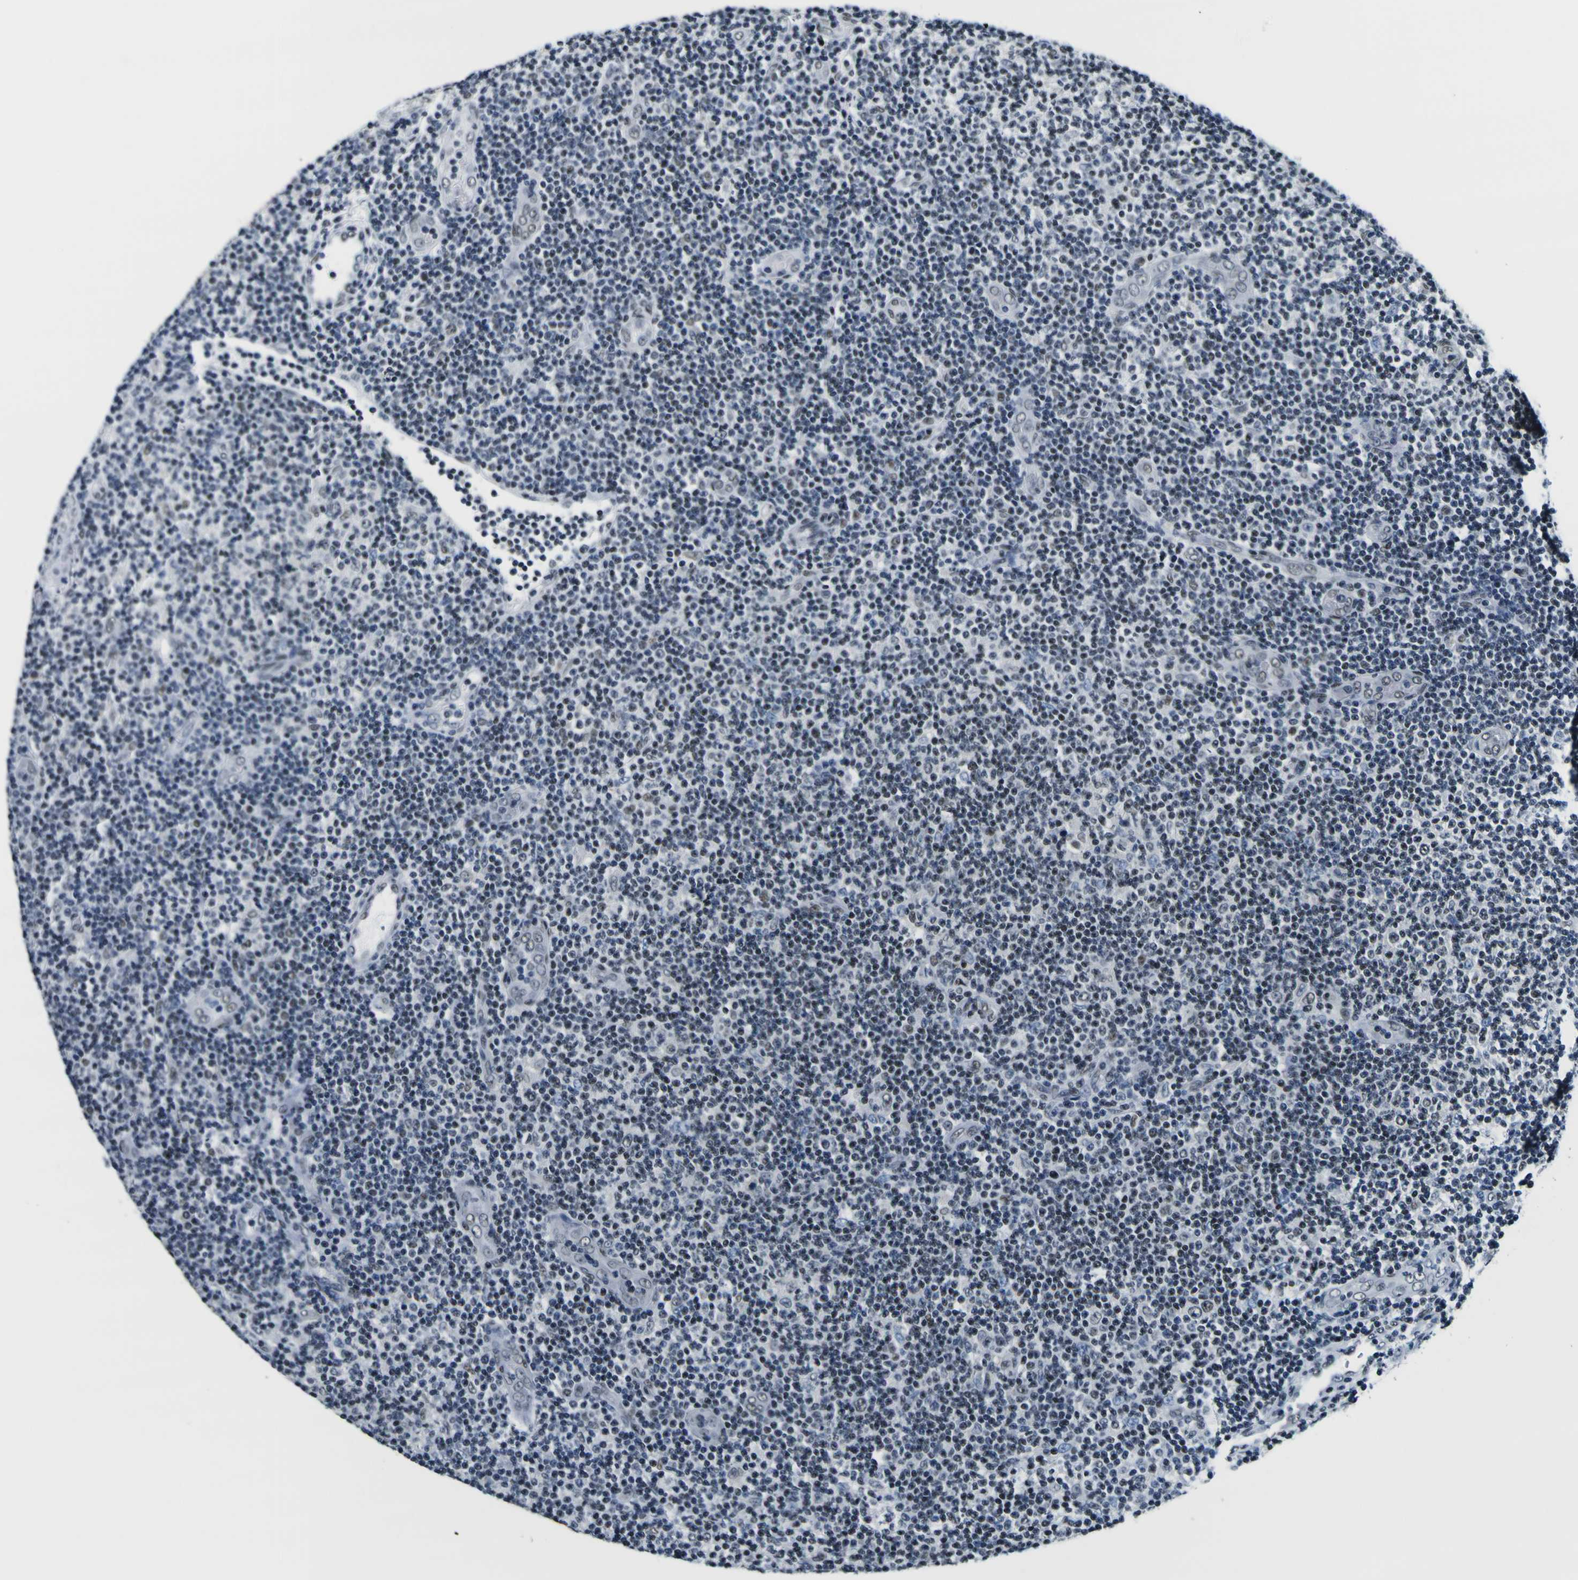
{"staining": {"intensity": "weak", "quantity": ">75%", "location": "nuclear"}, "tissue": "lymphoma", "cell_type": "Tumor cells", "image_type": "cancer", "snomed": [{"axis": "morphology", "description": "Malignant lymphoma, non-Hodgkin's type, Low grade"}, {"axis": "topography", "description": "Lymph node"}], "caption": "IHC photomicrograph of lymphoma stained for a protein (brown), which reveals low levels of weak nuclear positivity in approximately >75% of tumor cells.", "gene": "SP1", "patient": {"sex": "male", "age": 83}}